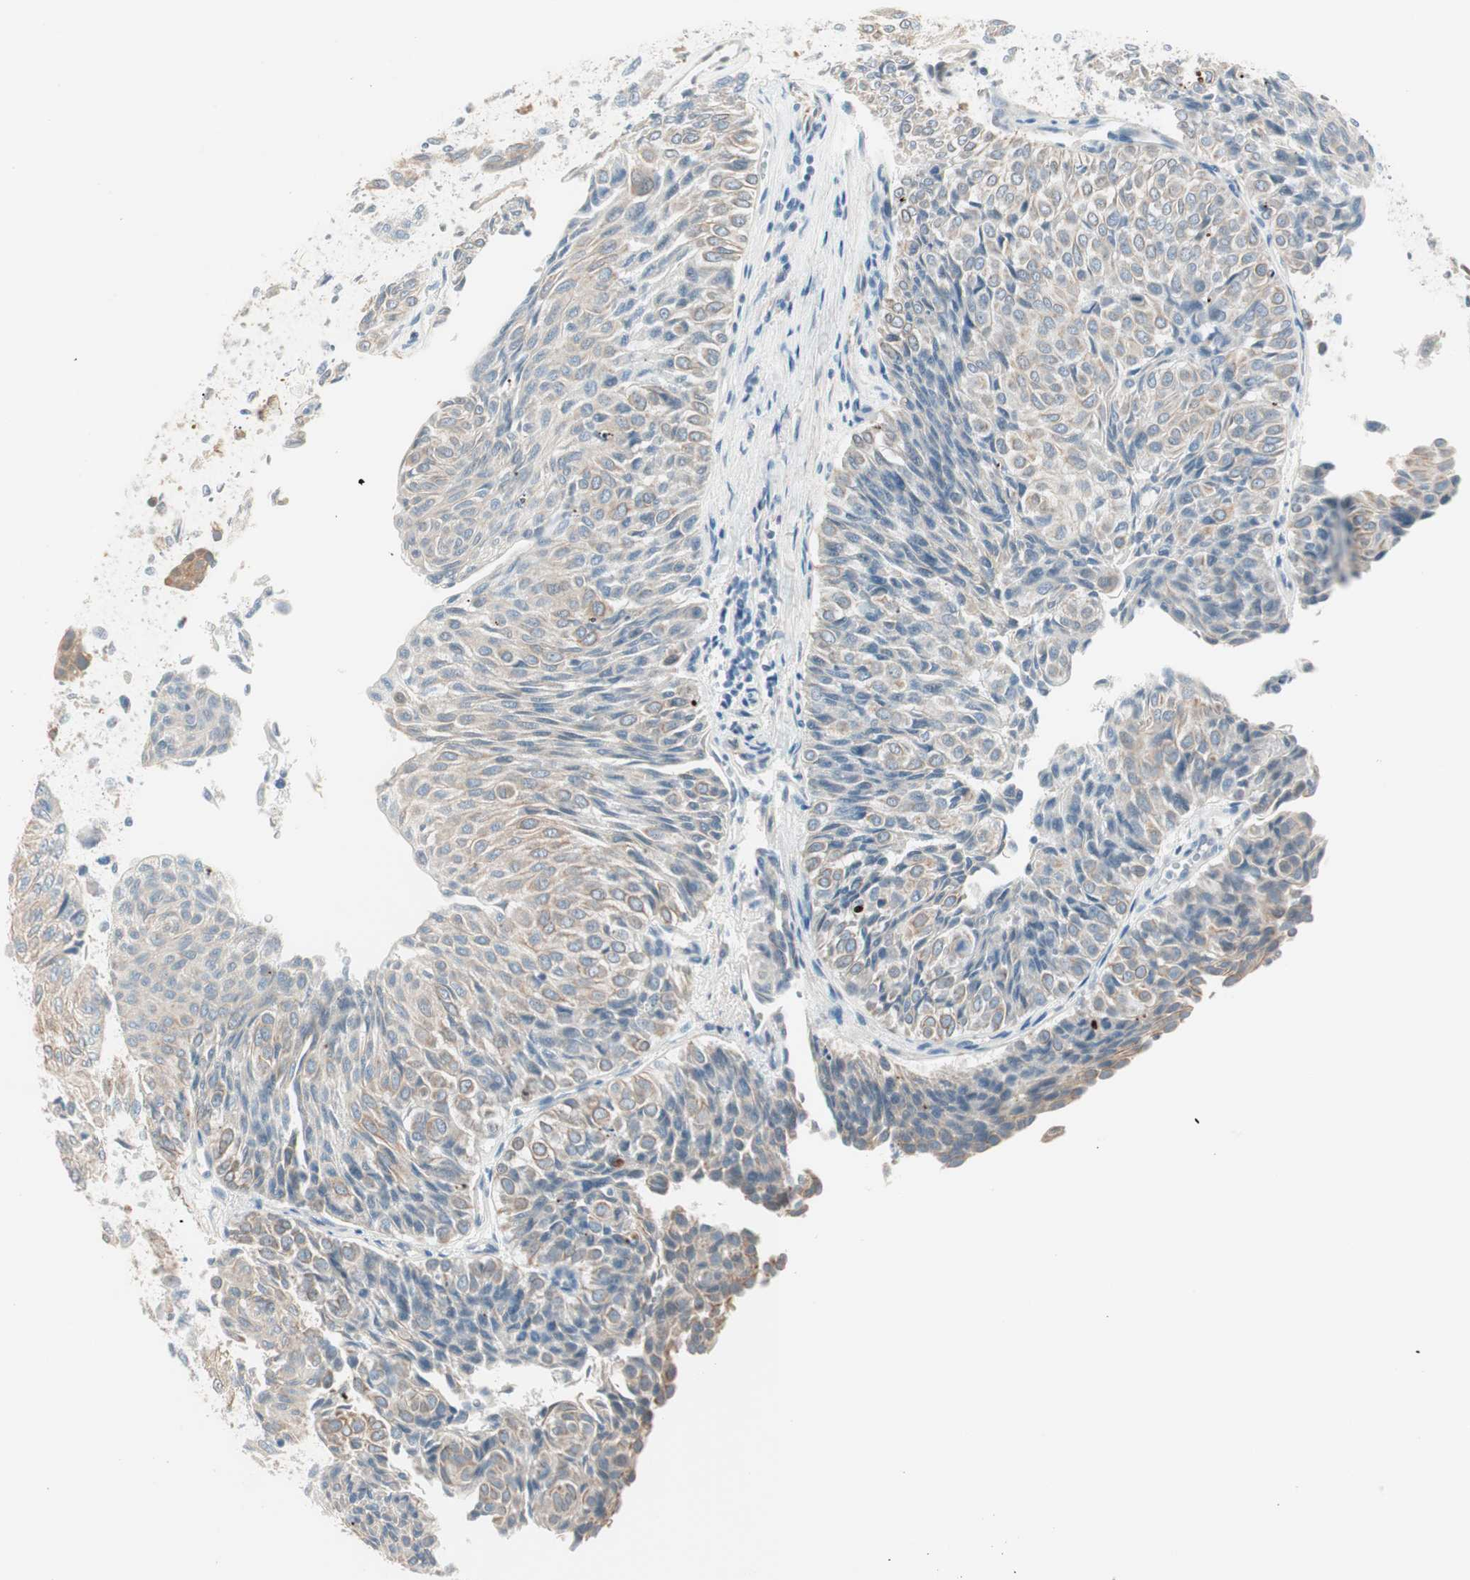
{"staining": {"intensity": "weak", "quantity": "25%-75%", "location": "cytoplasmic/membranous"}, "tissue": "urothelial cancer", "cell_type": "Tumor cells", "image_type": "cancer", "snomed": [{"axis": "morphology", "description": "Urothelial carcinoma, Low grade"}, {"axis": "topography", "description": "Urinary bladder"}], "caption": "Immunohistochemistry image of neoplastic tissue: human urothelial cancer stained using immunohistochemistry exhibits low levels of weak protein expression localized specifically in the cytoplasmic/membranous of tumor cells, appearing as a cytoplasmic/membranous brown color.", "gene": "GNAO1", "patient": {"sex": "male", "age": 78}}